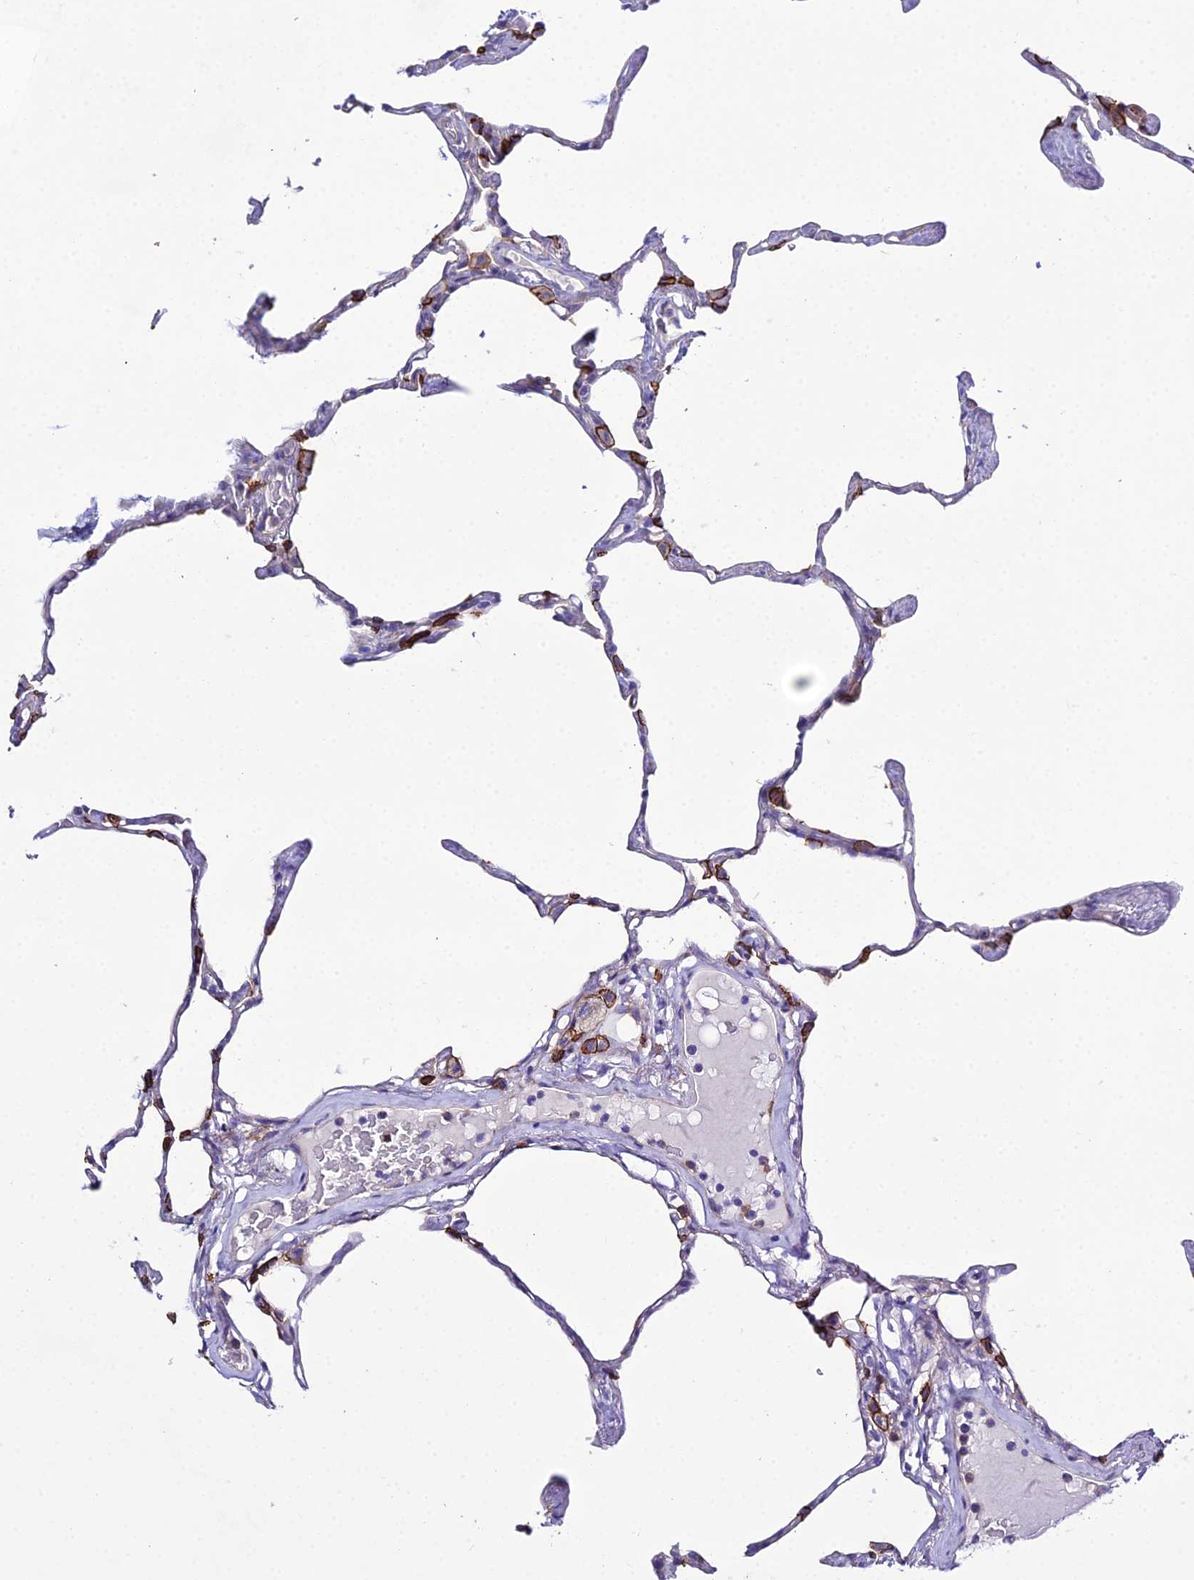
{"staining": {"intensity": "strong", "quantity": "25%-75%", "location": "cytoplasmic/membranous"}, "tissue": "lung", "cell_type": "Alveolar cells", "image_type": "normal", "snomed": [{"axis": "morphology", "description": "Normal tissue, NOS"}, {"axis": "topography", "description": "Lung"}], "caption": "Lung was stained to show a protein in brown. There is high levels of strong cytoplasmic/membranous positivity in approximately 25%-75% of alveolar cells. The staining was performed using DAB, with brown indicating positive protein expression. Nuclei are stained blue with hematoxylin.", "gene": "OR1Q1", "patient": {"sex": "male", "age": 65}}